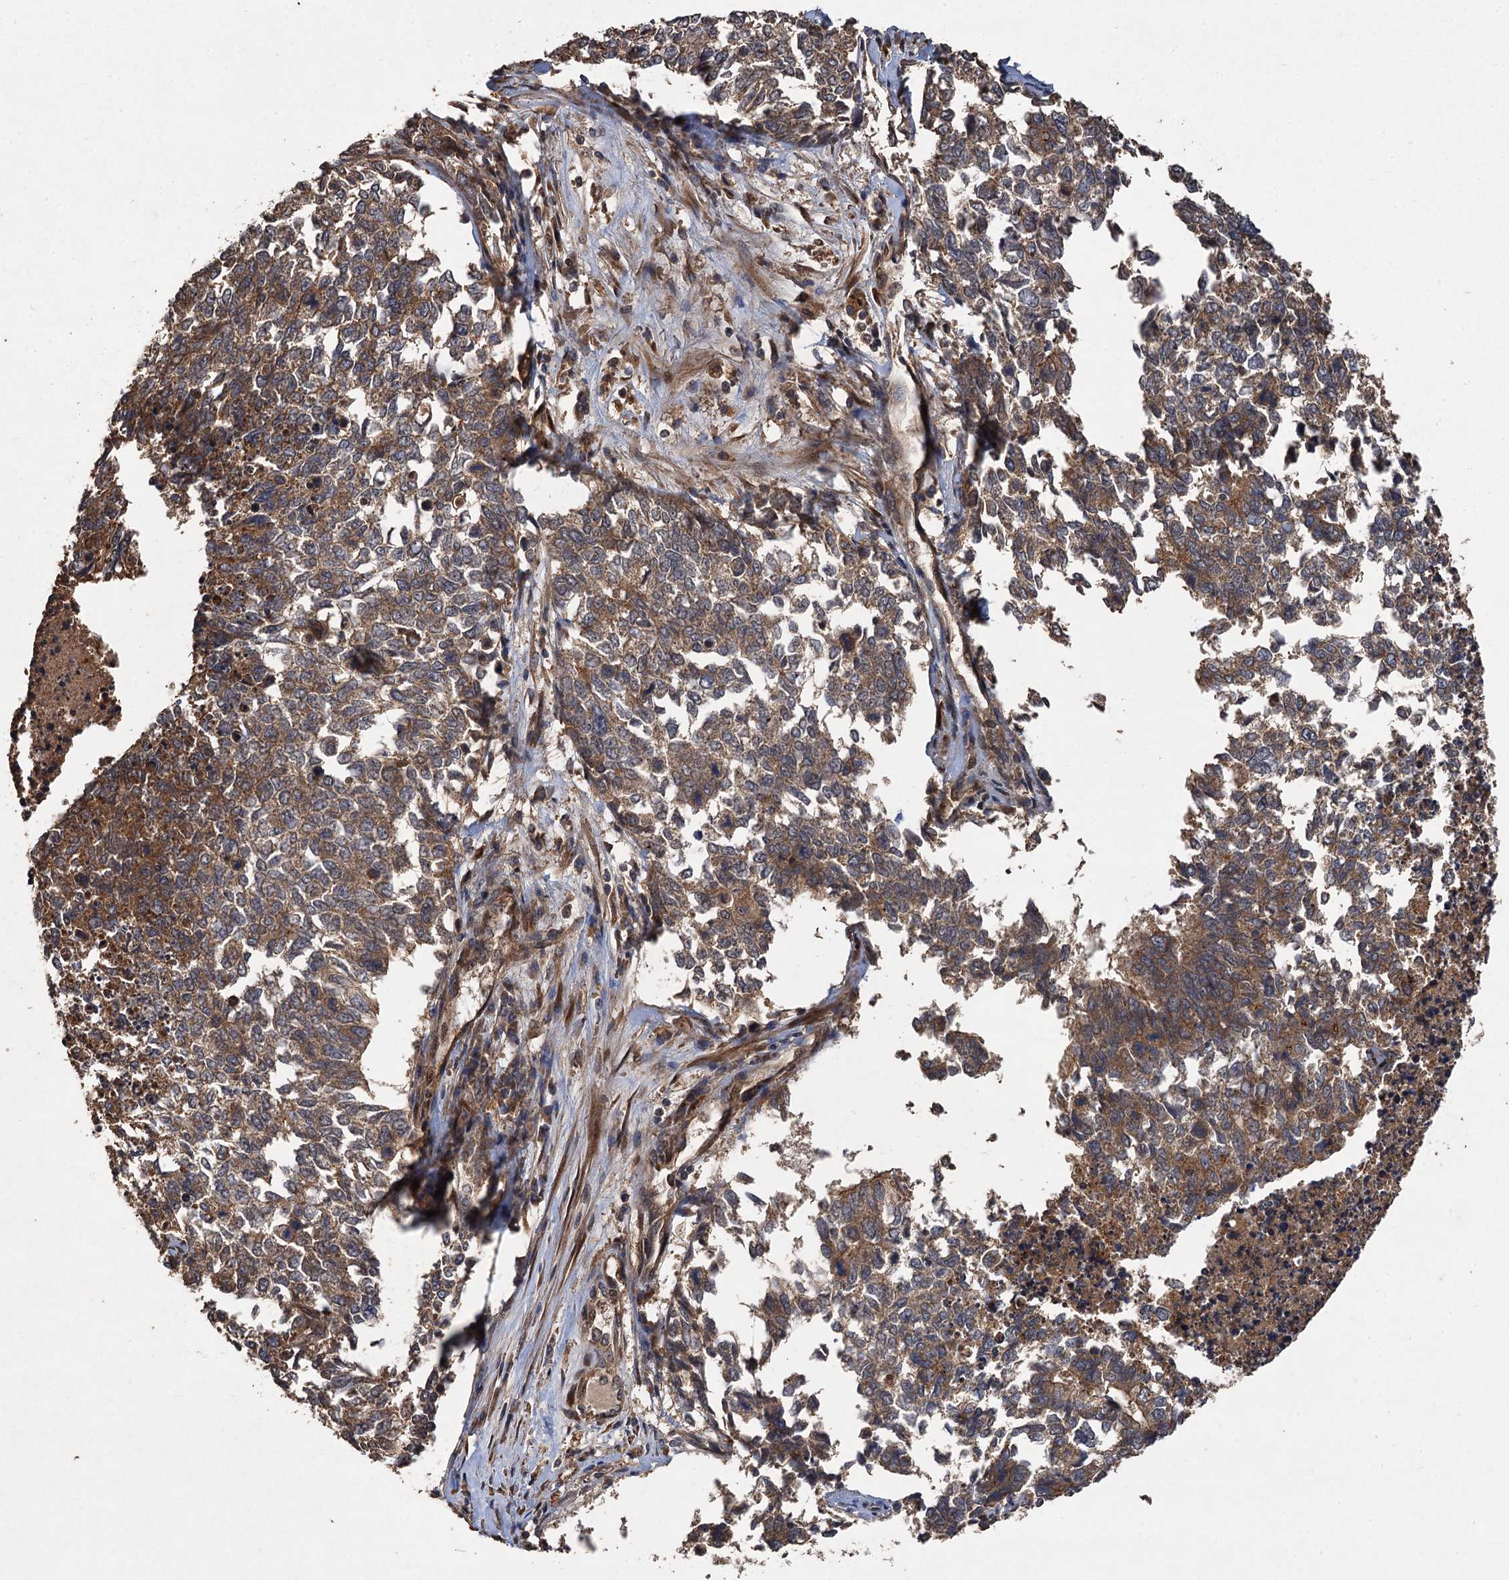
{"staining": {"intensity": "moderate", "quantity": ">75%", "location": "cytoplasmic/membranous"}, "tissue": "cervical cancer", "cell_type": "Tumor cells", "image_type": "cancer", "snomed": [{"axis": "morphology", "description": "Squamous cell carcinoma, NOS"}, {"axis": "topography", "description": "Cervix"}], "caption": "Tumor cells show moderate cytoplasmic/membranous expression in about >75% of cells in cervical squamous cell carcinoma.", "gene": "TMEM39B", "patient": {"sex": "female", "age": 63}}